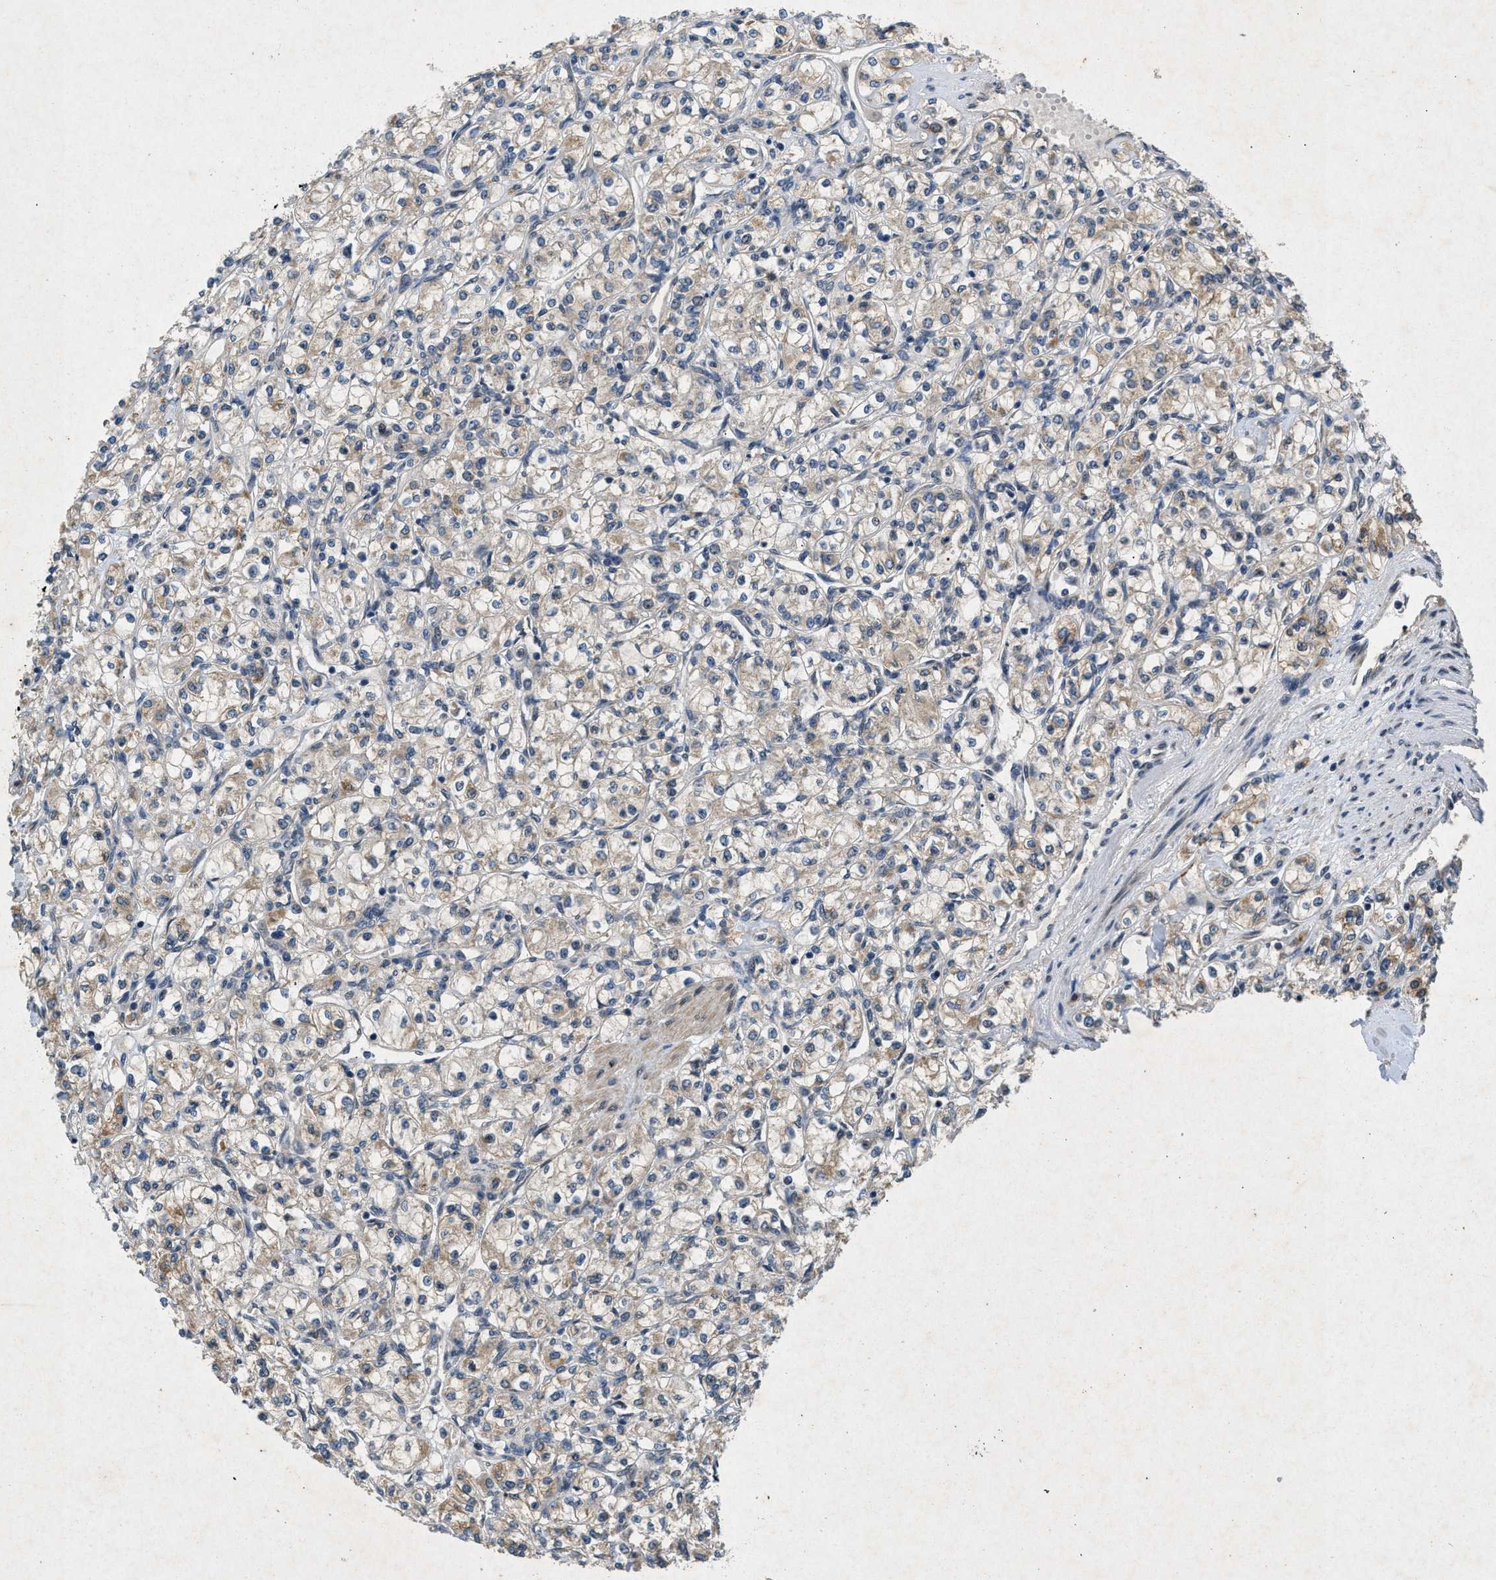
{"staining": {"intensity": "weak", "quantity": ">75%", "location": "cytoplasmic/membranous"}, "tissue": "renal cancer", "cell_type": "Tumor cells", "image_type": "cancer", "snomed": [{"axis": "morphology", "description": "Adenocarcinoma, NOS"}, {"axis": "topography", "description": "Kidney"}], "caption": "A high-resolution micrograph shows immunohistochemistry staining of renal cancer, which displays weak cytoplasmic/membranous positivity in approximately >75% of tumor cells.", "gene": "PRKG2", "patient": {"sex": "male", "age": 77}}